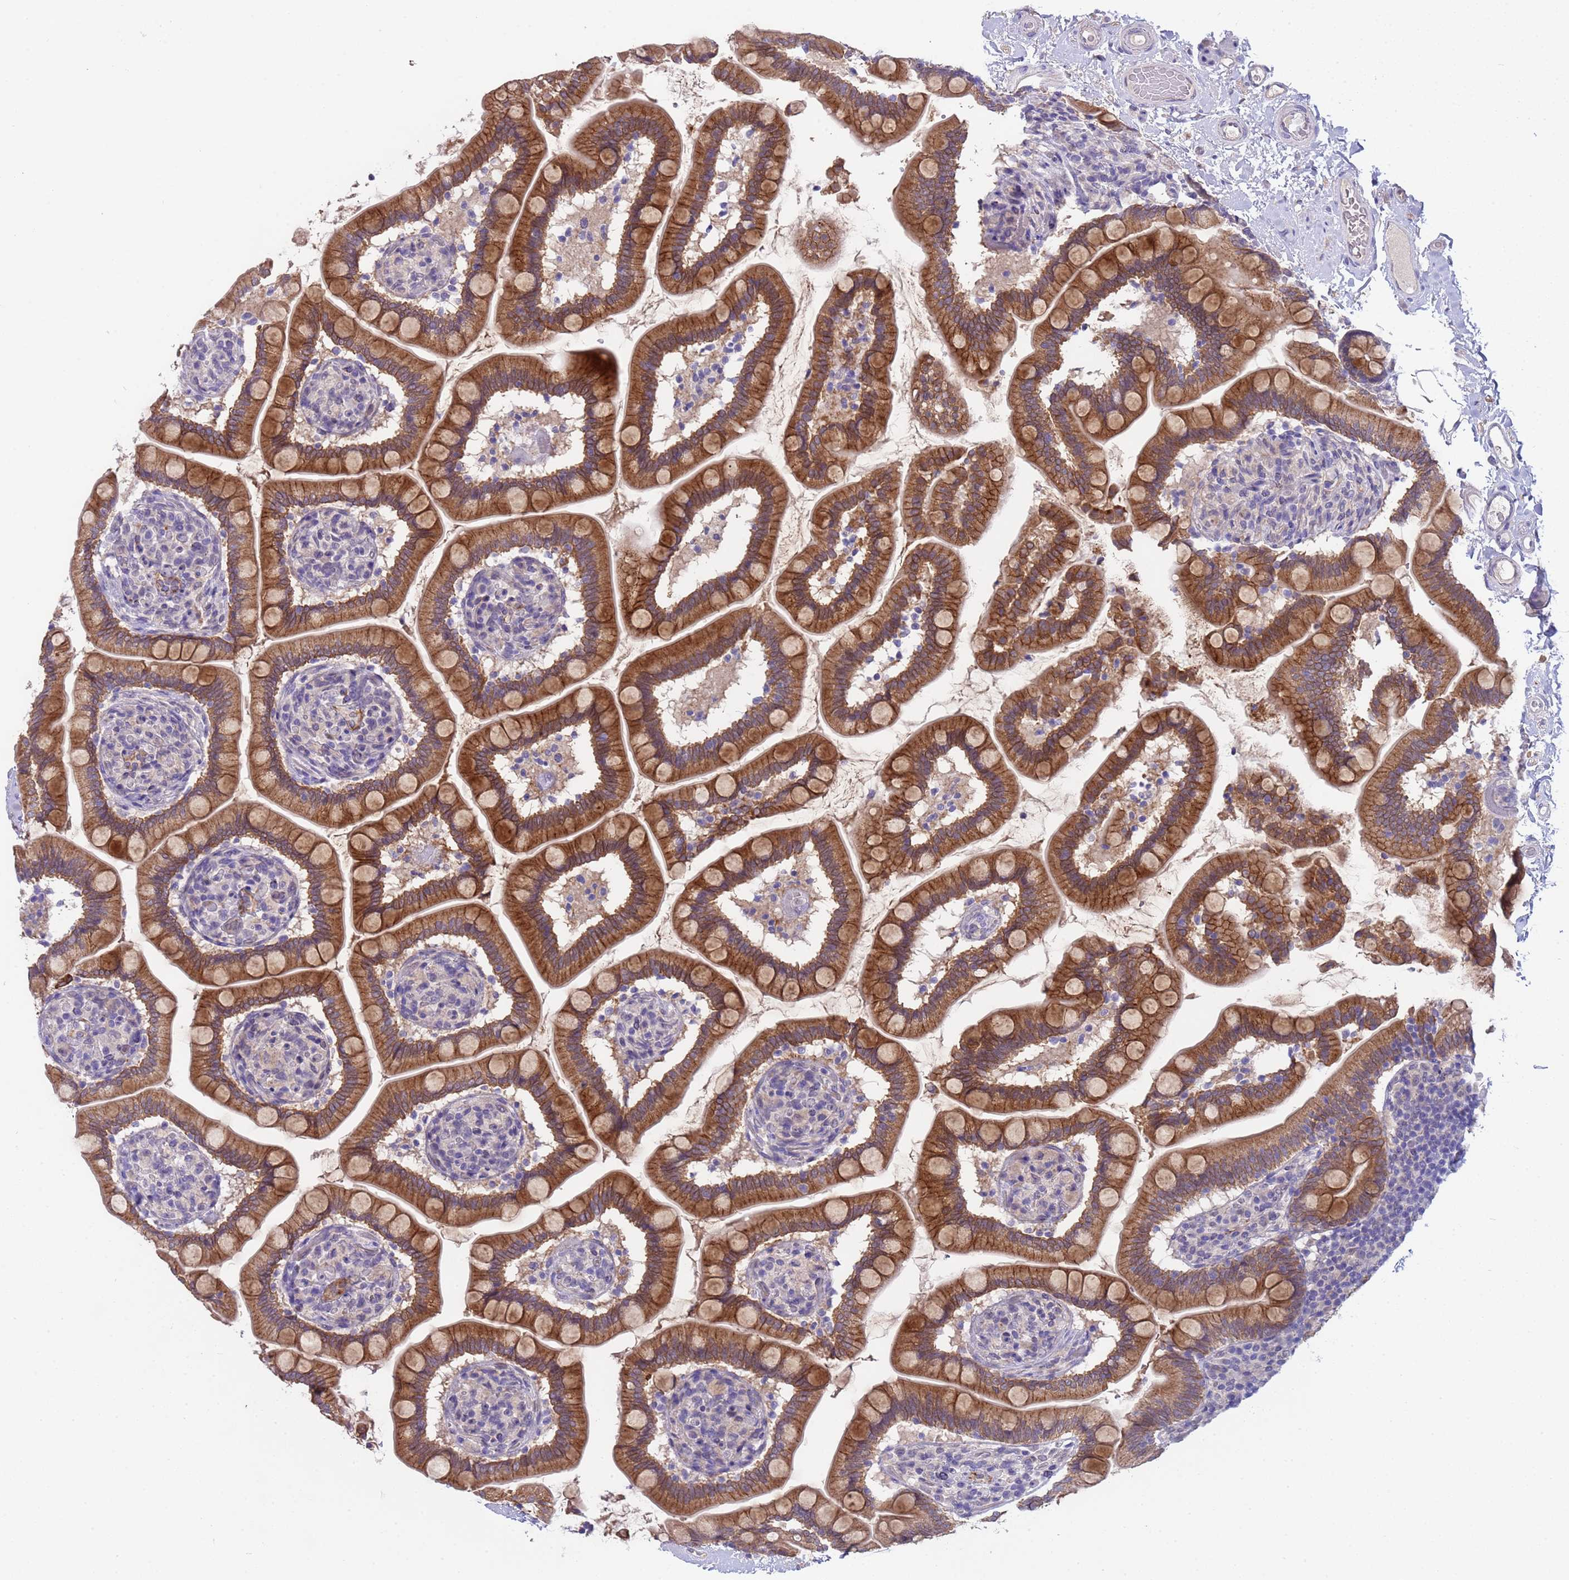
{"staining": {"intensity": "moderate", "quantity": ">75%", "location": "cytoplasmic/membranous"}, "tissue": "small intestine", "cell_type": "Glandular cells", "image_type": "normal", "snomed": [{"axis": "morphology", "description": "Normal tissue, NOS"}, {"axis": "topography", "description": "Small intestine"}], "caption": "A micrograph of human small intestine stained for a protein shows moderate cytoplasmic/membranous brown staining in glandular cells. The protein is shown in brown color, while the nuclei are stained blue.", "gene": "TRMT10A", "patient": {"sex": "female", "age": 64}}